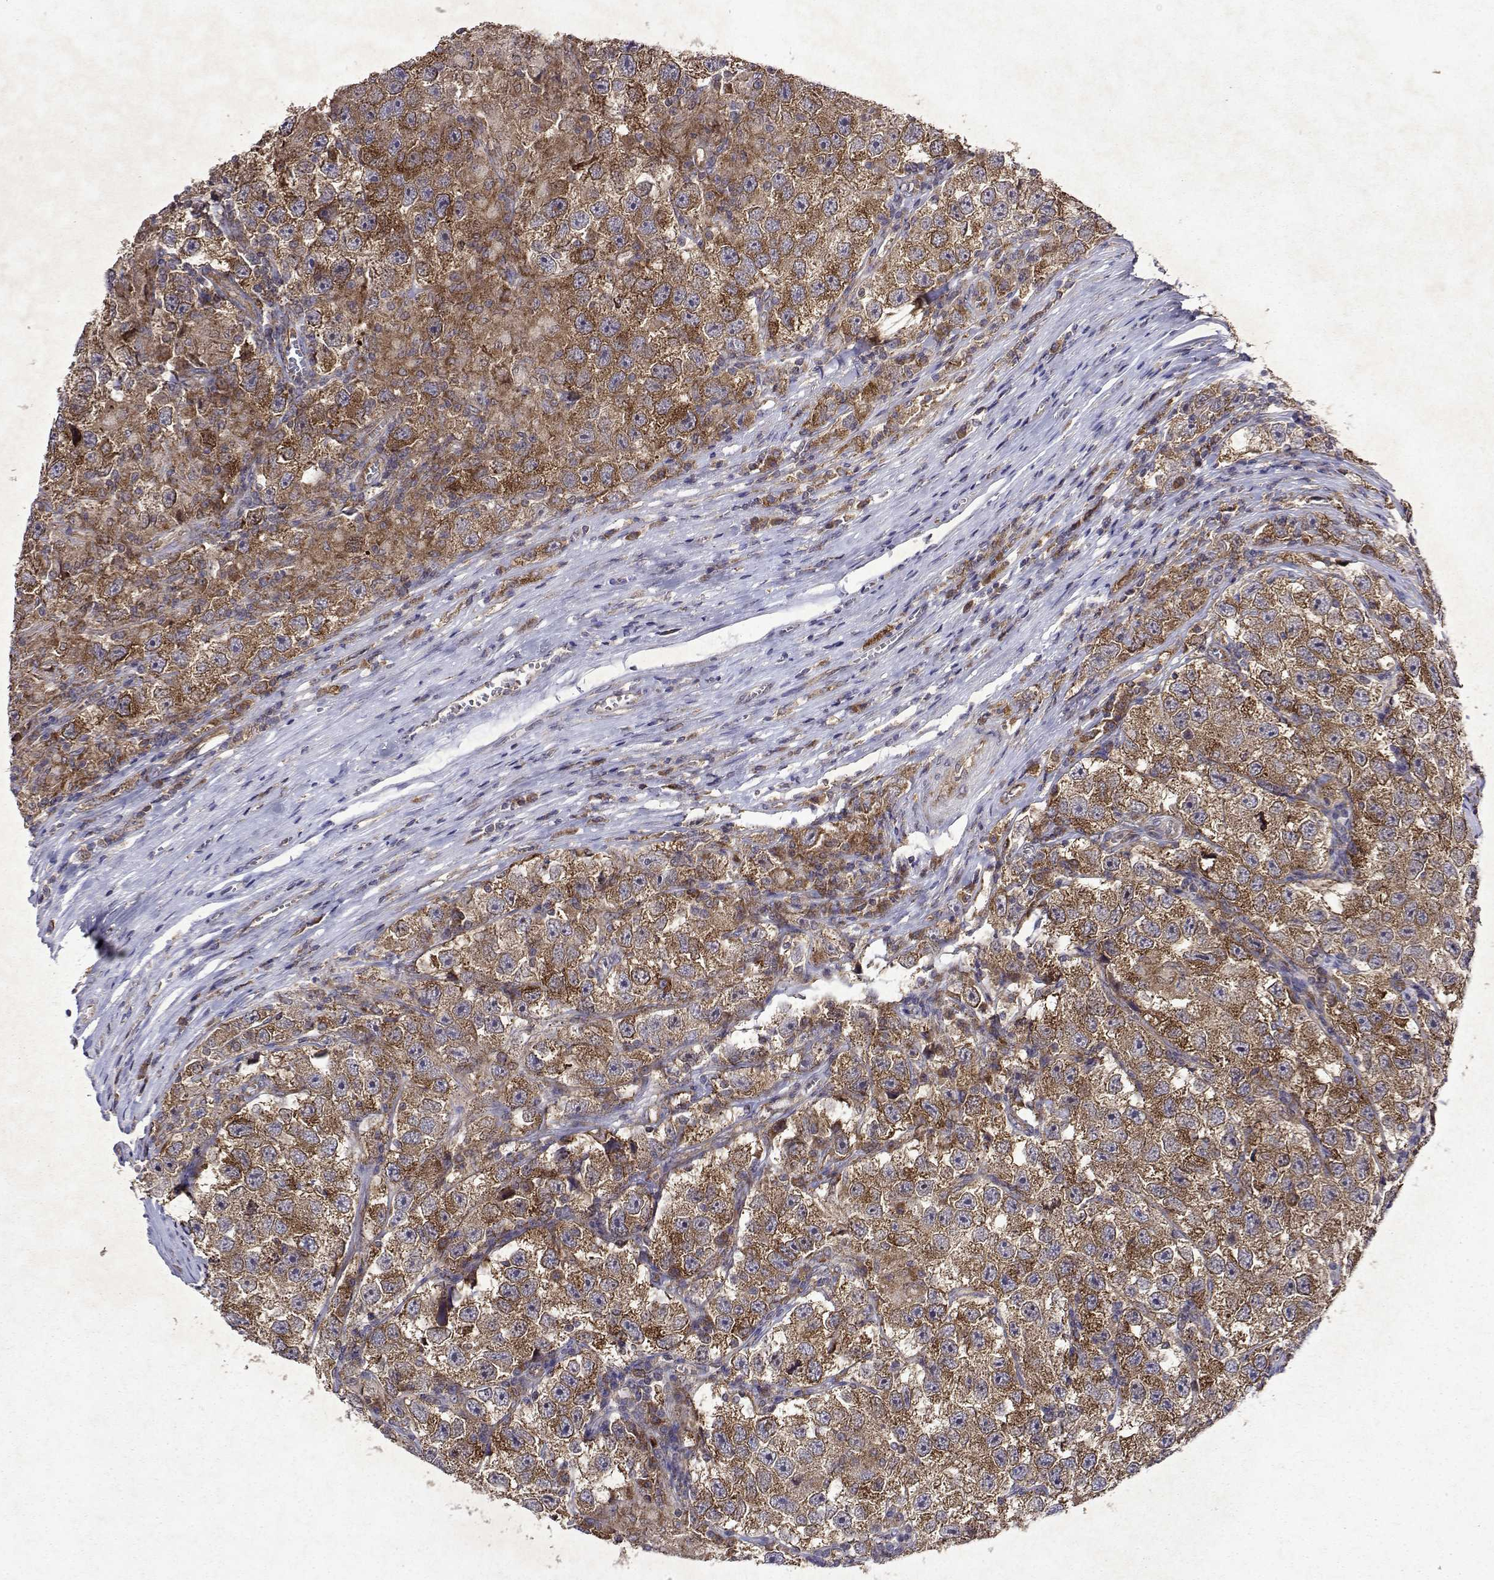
{"staining": {"intensity": "moderate", "quantity": ">75%", "location": "cytoplasmic/membranous"}, "tissue": "testis cancer", "cell_type": "Tumor cells", "image_type": "cancer", "snomed": [{"axis": "morphology", "description": "Seminoma, NOS"}, {"axis": "topography", "description": "Testis"}], "caption": "Moderate cytoplasmic/membranous positivity is identified in about >75% of tumor cells in testis seminoma.", "gene": "TARBP2", "patient": {"sex": "male", "age": 26}}